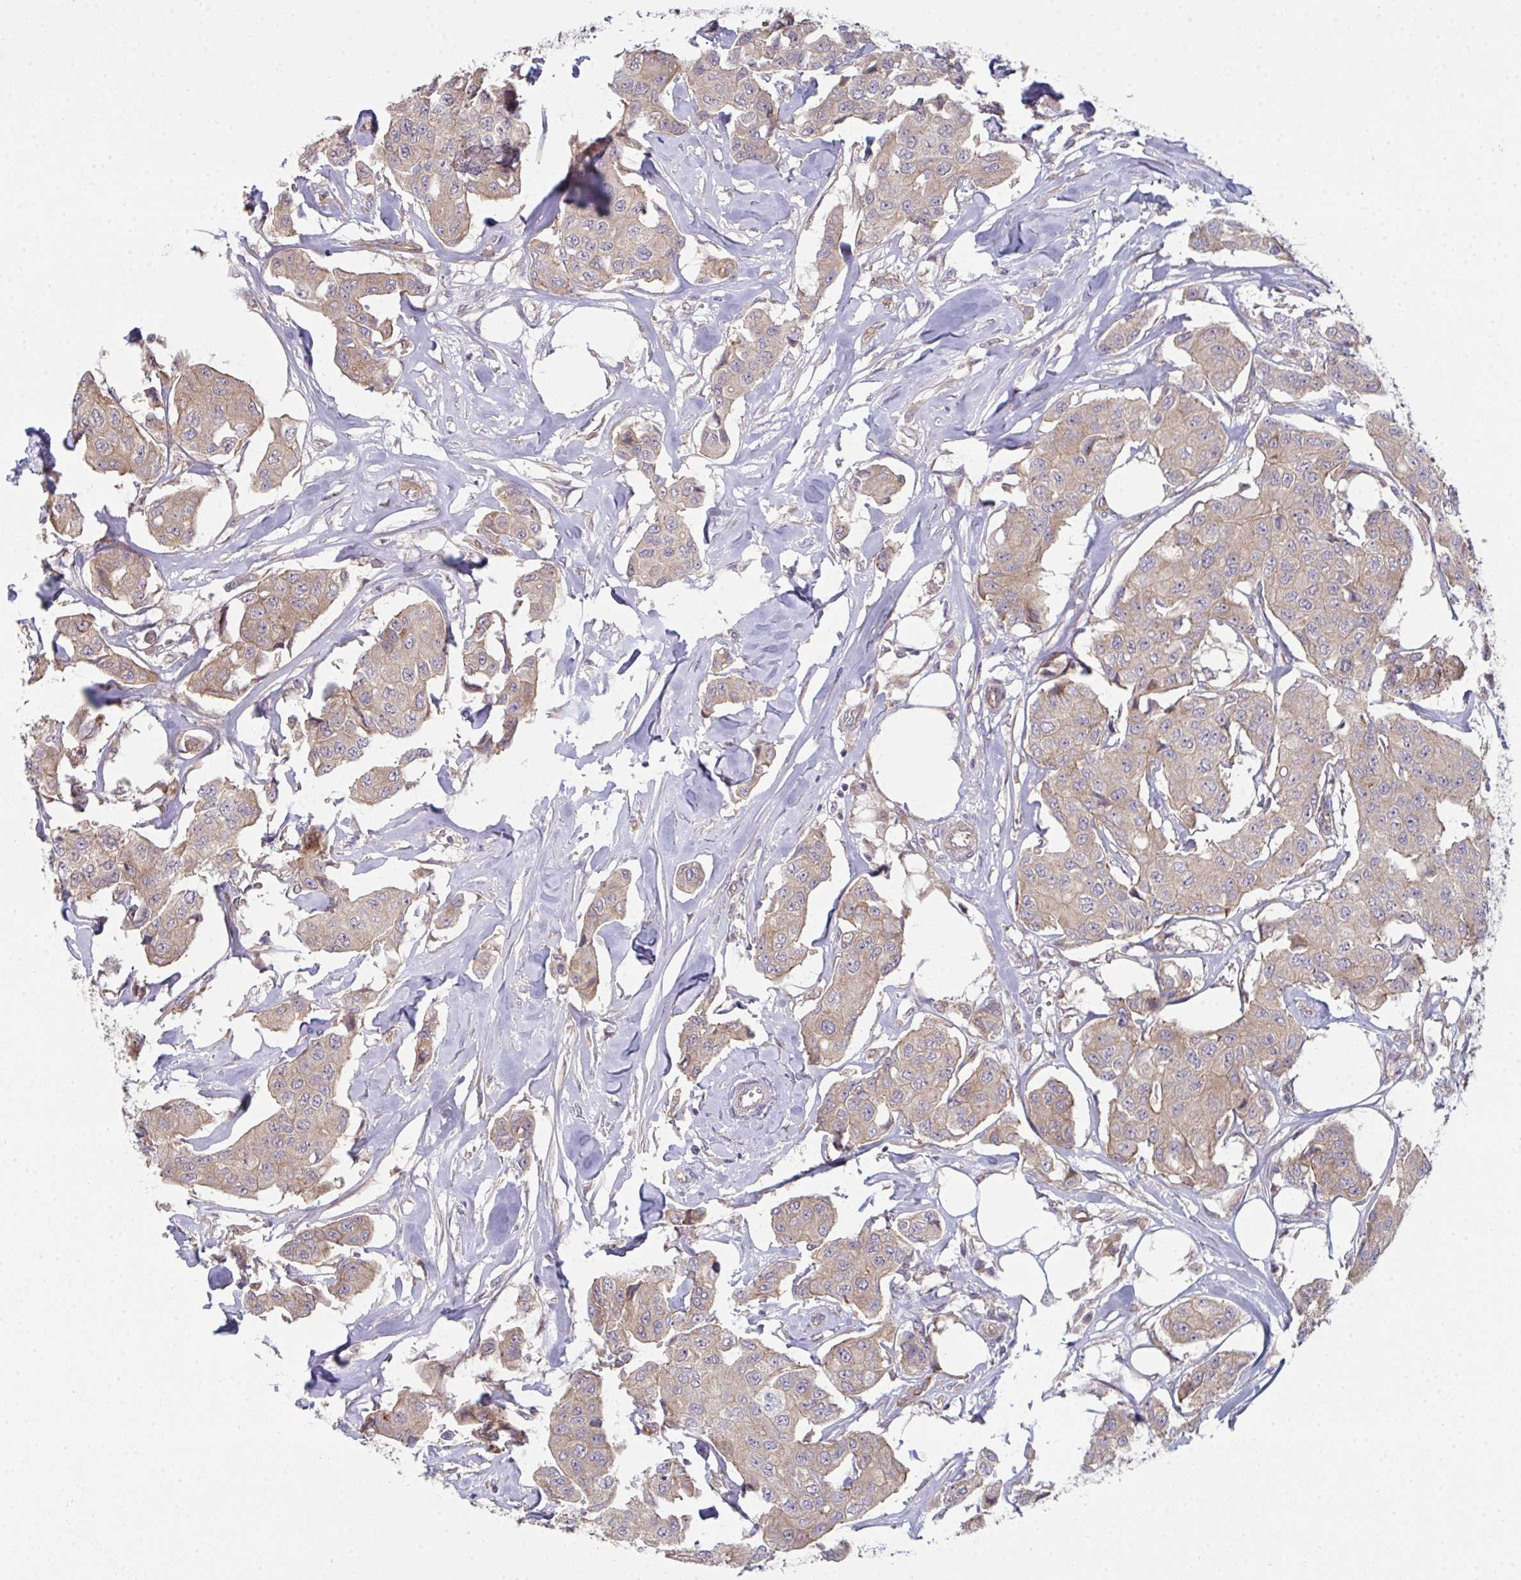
{"staining": {"intensity": "weak", "quantity": ">75%", "location": "cytoplasmic/membranous"}, "tissue": "breast cancer", "cell_type": "Tumor cells", "image_type": "cancer", "snomed": [{"axis": "morphology", "description": "Duct carcinoma"}, {"axis": "topography", "description": "Breast"}, {"axis": "topography", "description": "Lymph node"}], "caption": "Tumor cells demonstrate weak cytoplasmic/membranous positivity in approximately >75% of cells in infiltrating ductal carcinoma (breast).", "gene": "CASP9", "patient": {"sex": "female", "age": 80}}